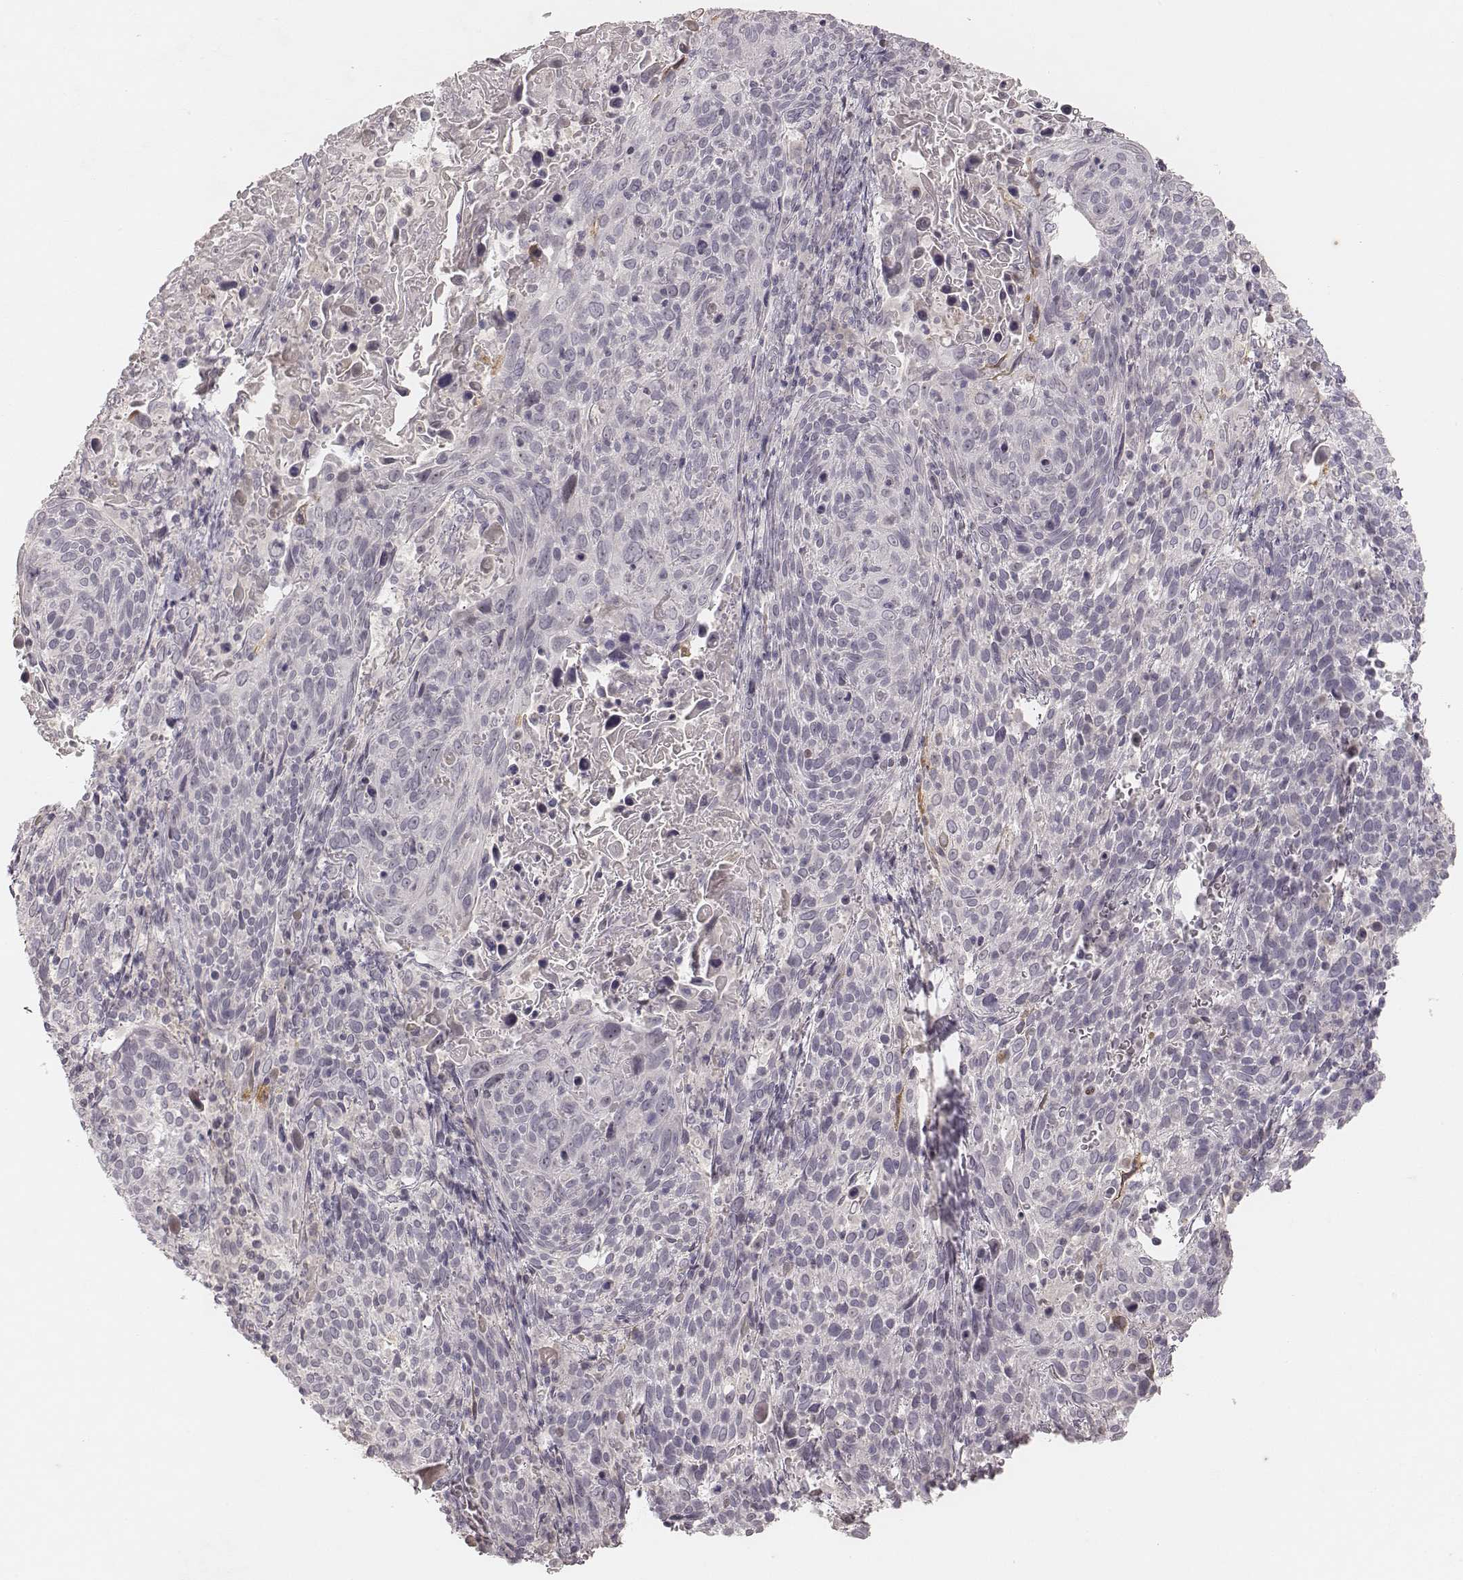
{"staining": {"intensity": "negative", "quantity": "none", "location": "none"}, "tissue": "cervical cancer", "cell_type": "Tumor cells", "image_type": "cancer", "snomed": [{"axis": "morphology", "description": "Squamous cell carcinoma, NOS"}, {"axis": "topography", "description": "Cervix"}], "caption": "This is a image of immunohistochemistry (IHC) staining of cervical cancer, which shows no staining in tumor cells.", "gene": "MADCAM1", "patient": {"sex": "female", "age": 61}}